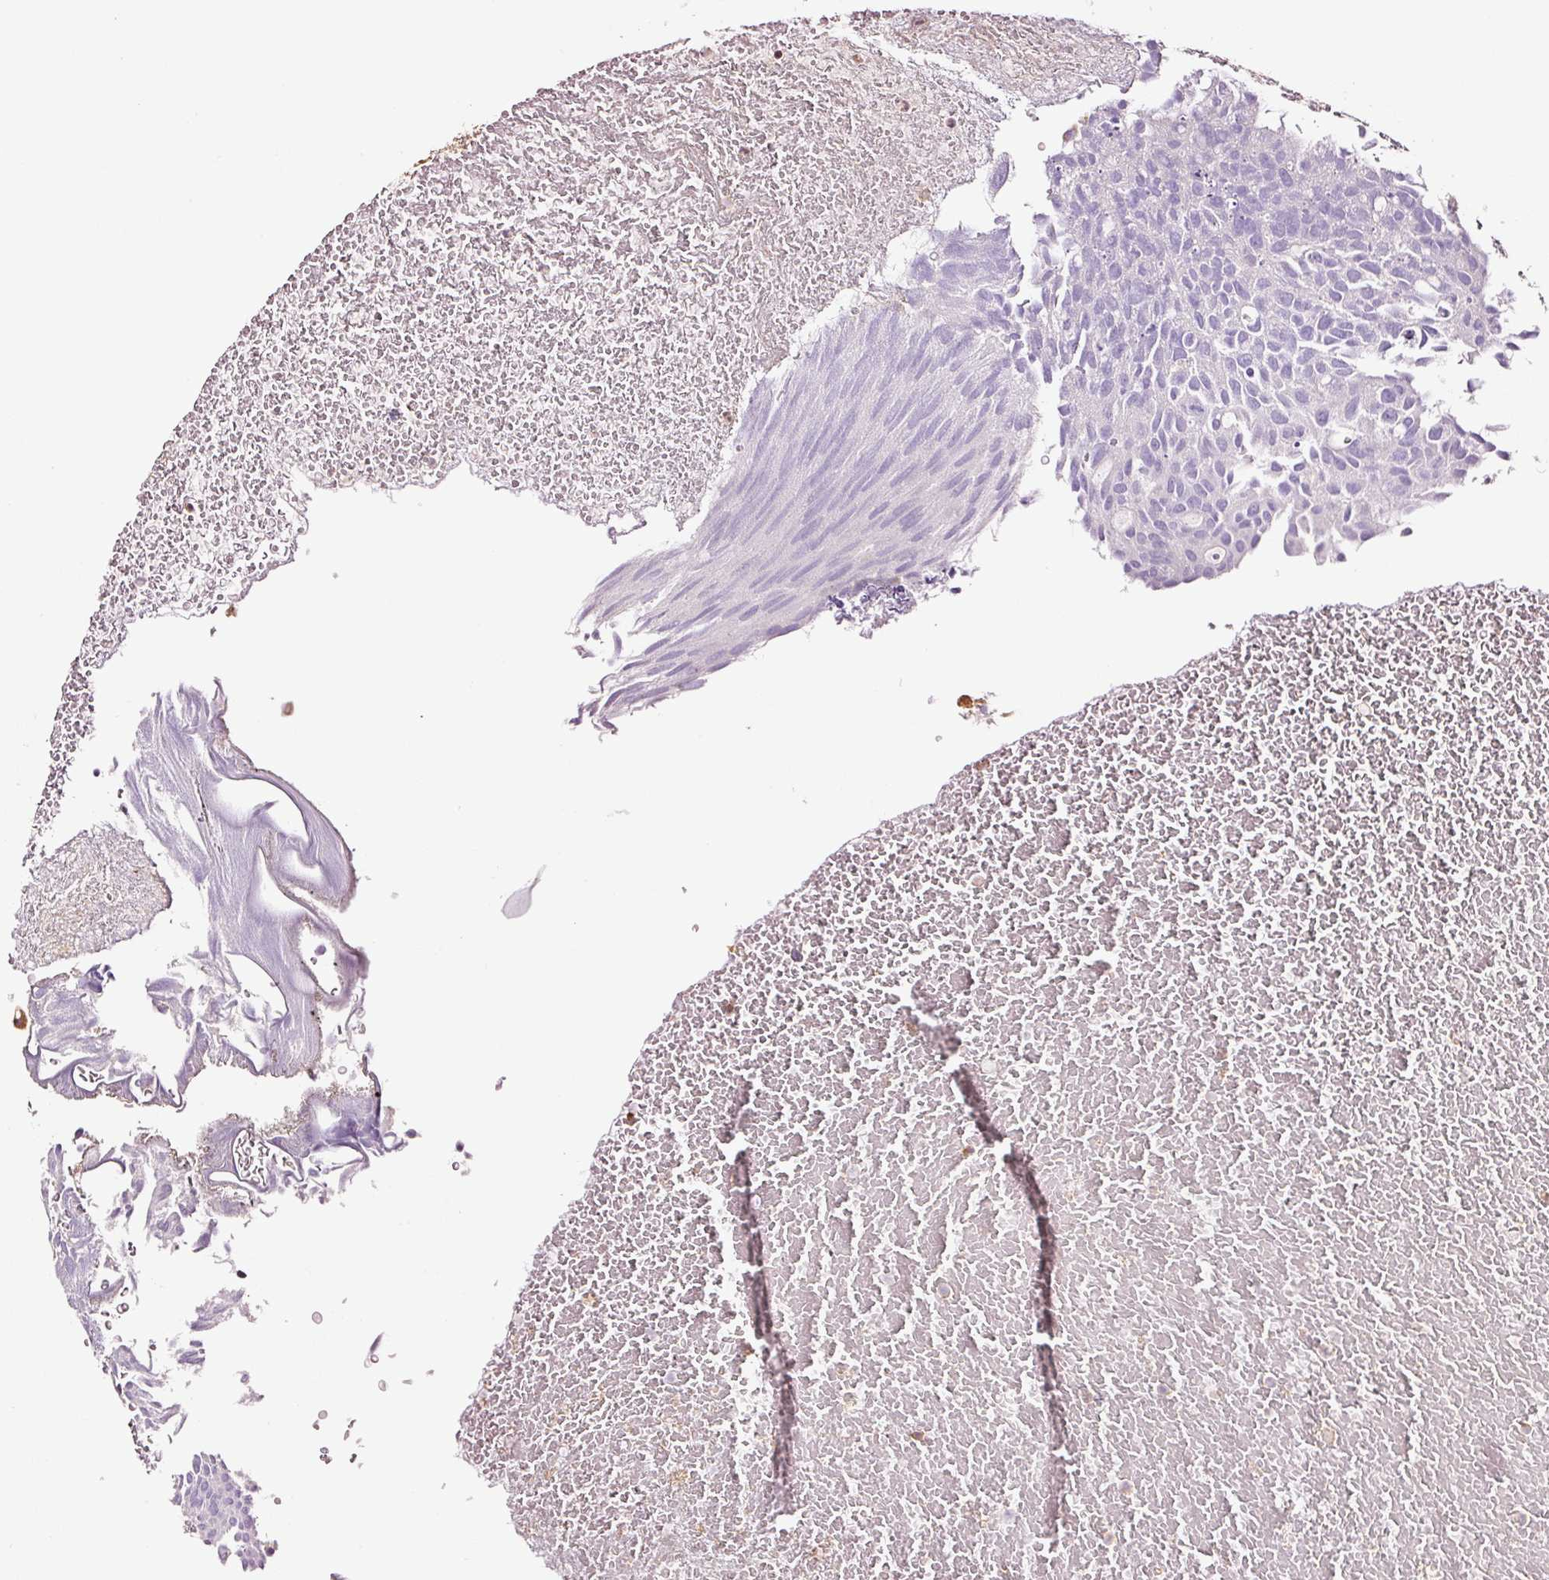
{"staining": {"intensity": "negative", "quantity": "none", "location": "none"}, "tissue": "urothelial cancer", "cell_type": "Tumor cells", "image_type": "cancer", "snomed": [{"axis": "morphology", "description": "Urothelial carcinoma, Low grade"}, {"axis": "topography", "description": "Urinary bladder"}], "caption": "Histopathology image shows no significant protein expression in tumor cells of urothelial cancer.", "gene": "METAP1", "patient": {"sex": "male", "age": 78}}